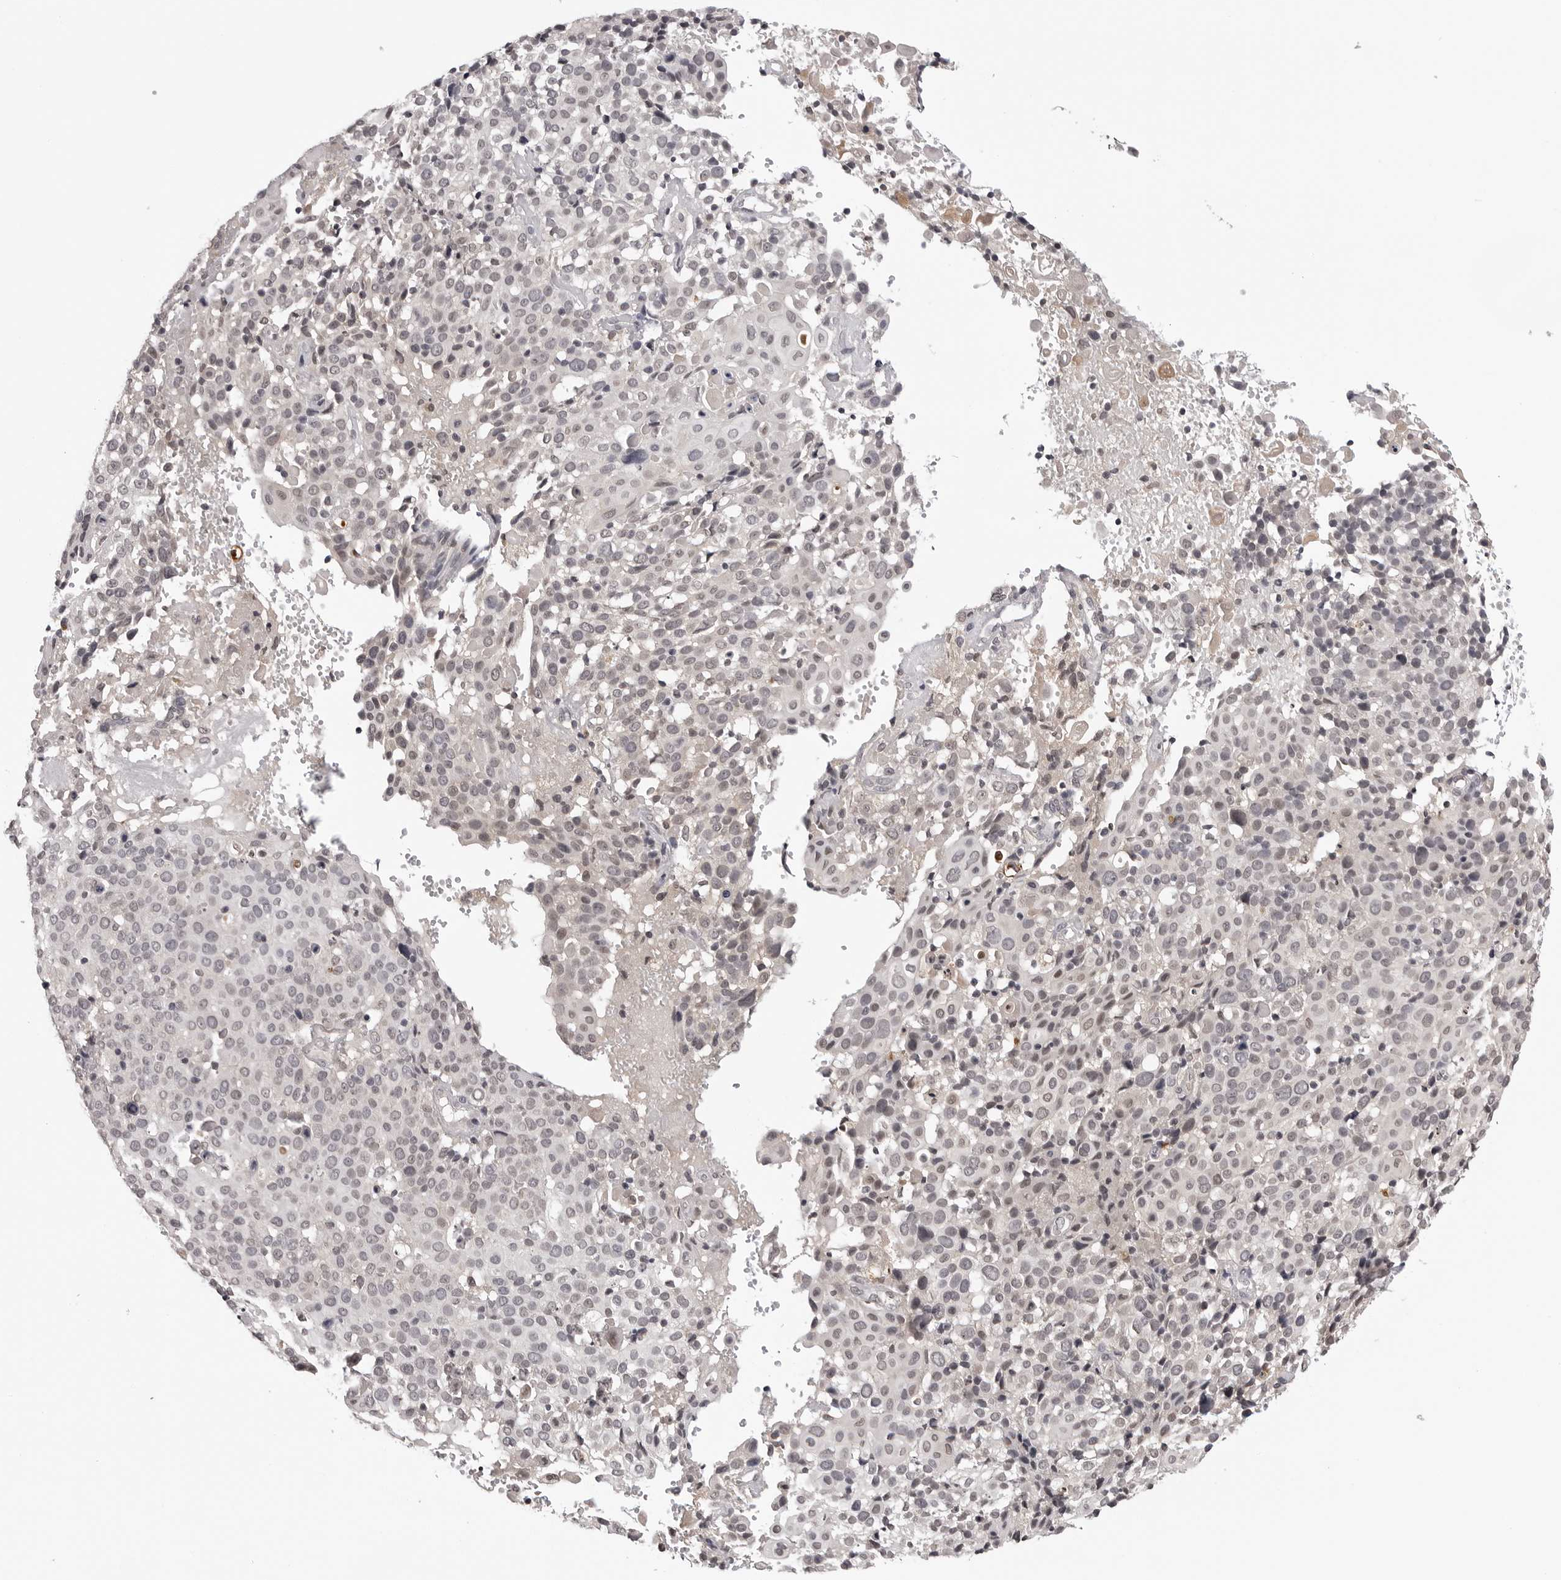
{"staining": {"intensity": "negative", "quantity": "none", "location": "none"}, "tissue": "cervical cancer", "cell_type": "Tumor cells", "image_type": "cancer", "snomed": [{"axis": "morphology", "description": "Squamous cell carcinoma, NOS"}, {"axis": "topography", "description": "Cervix"}], "caption": "Immunohistochemical staining of human cervical squamous cell carcinoma shows no significant expression in tumor cells. (DAB IHC, high magnification).", "gene": "CDK20", "patient": {"sex": "female", "age": 74}}